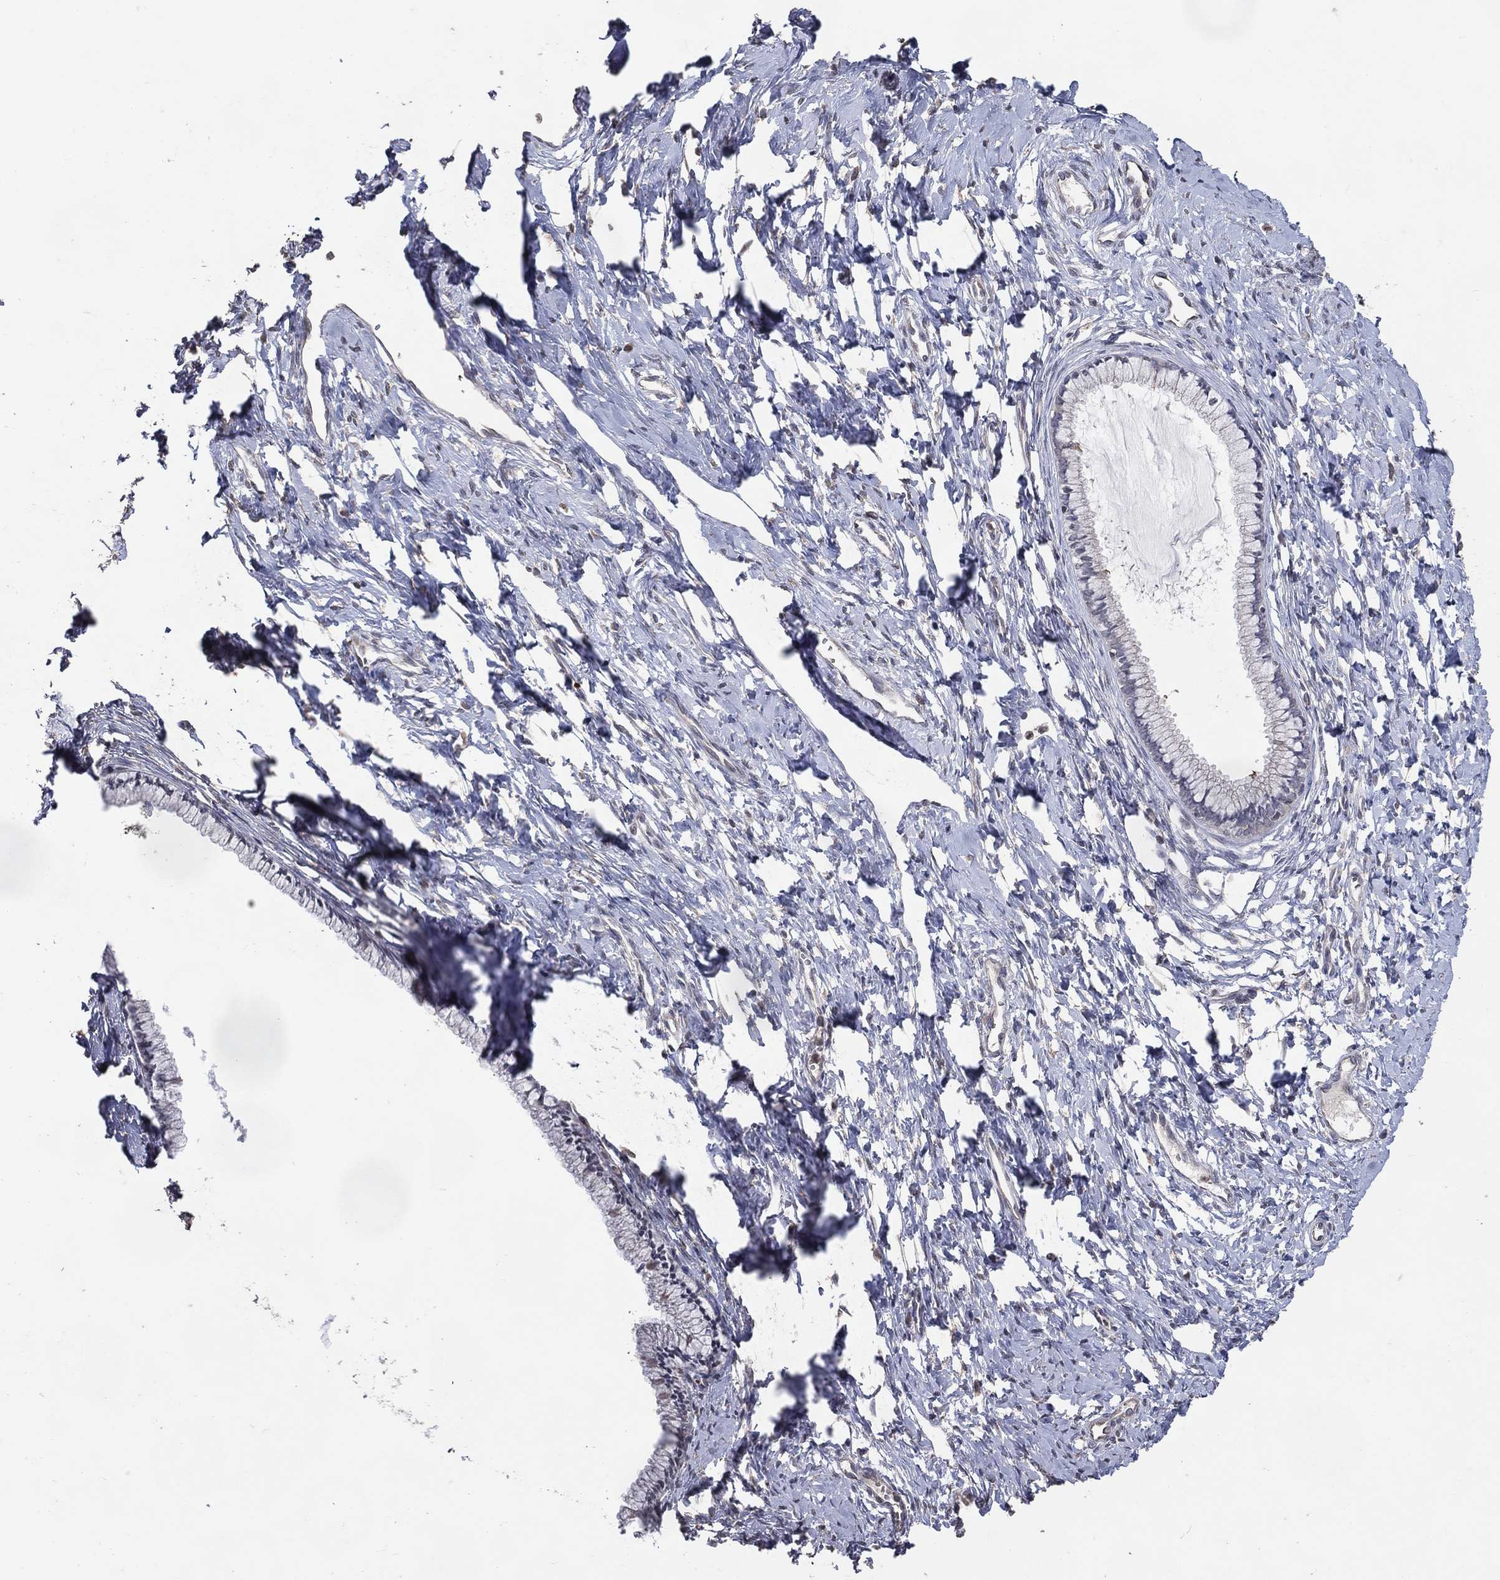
{"staining": {"intensity": "negative", "quantity": "none", "location": "none"}, "tissue": "cervix", "cell_type": "Glandular cells", "image_type": "normal", "snomed": [{"axis": "morphology", "description": "Normal tissue, NOS"}, {"axis": "topography", "description": "Cervix"}], "caption": "DAB (3,3'-diaminobenzidine) immunohistochemical staining of normal cervix shows no significant staining in glandular cells.", "gene": "DNAH7", "patient": {"sex": "female", "age": 40}}